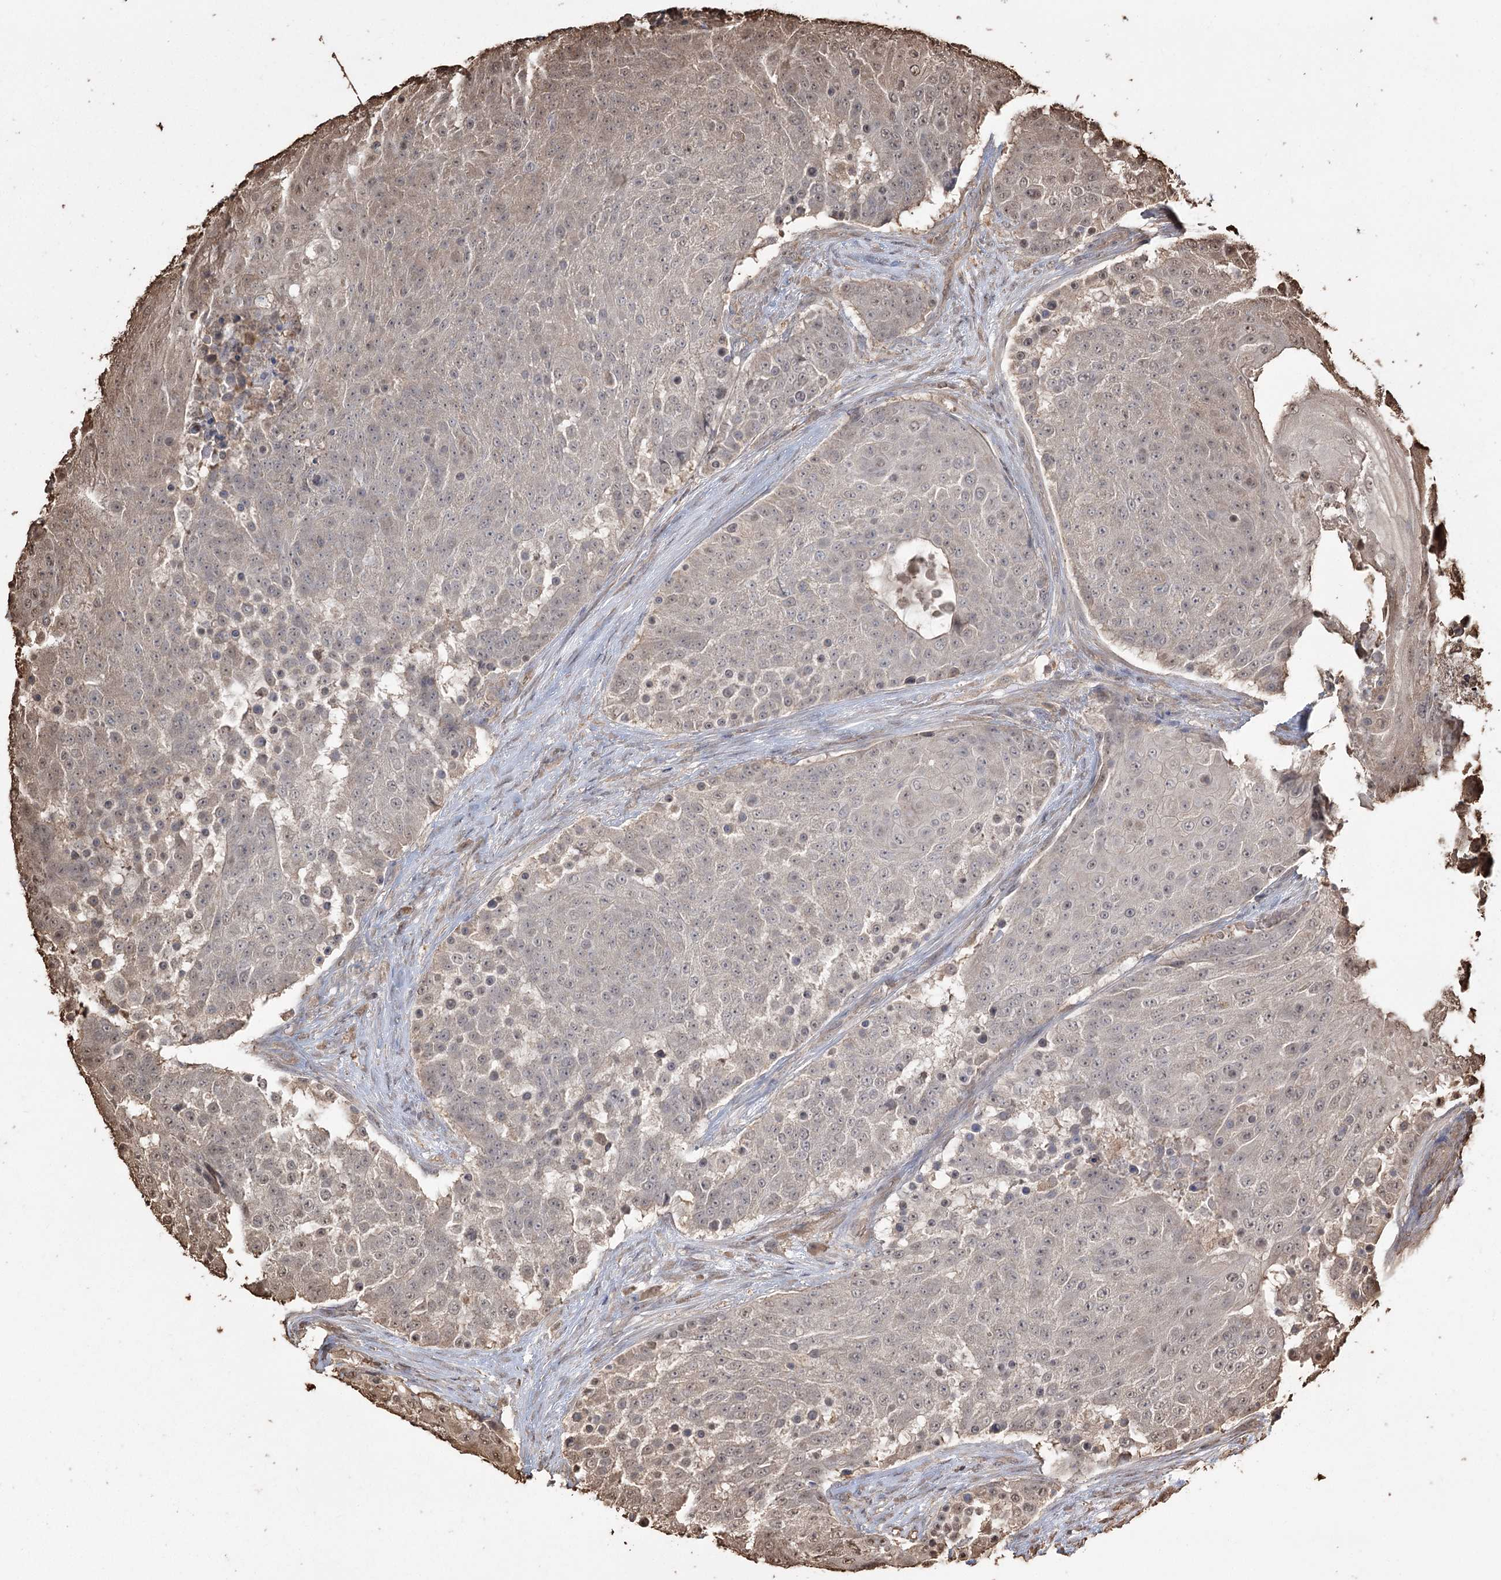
{"staining": {"intensity": "weak", "quantity": "<25%", "location": "cytoplasmic/membranous"}, "tissue": "urothelial cancer", "cell_type": "Tumor cells", "image_type": "cancer", "snomed": [{"axis": "morphology", "description": "Urothelial carcinoma, High grade"}, {"axis": "topography", "description": "Urinary bladder"}], "caption": "IHC photomicrograph of human urothelial cancer stained for a protein (brown), which exhibits no expression in tumor cells. The staining is performed using DAB brown chromogen with nuclei counter-stained in using hematoxylin.", "gene": "PLCH1", "patient": {"sex": "female", "age": 63}}